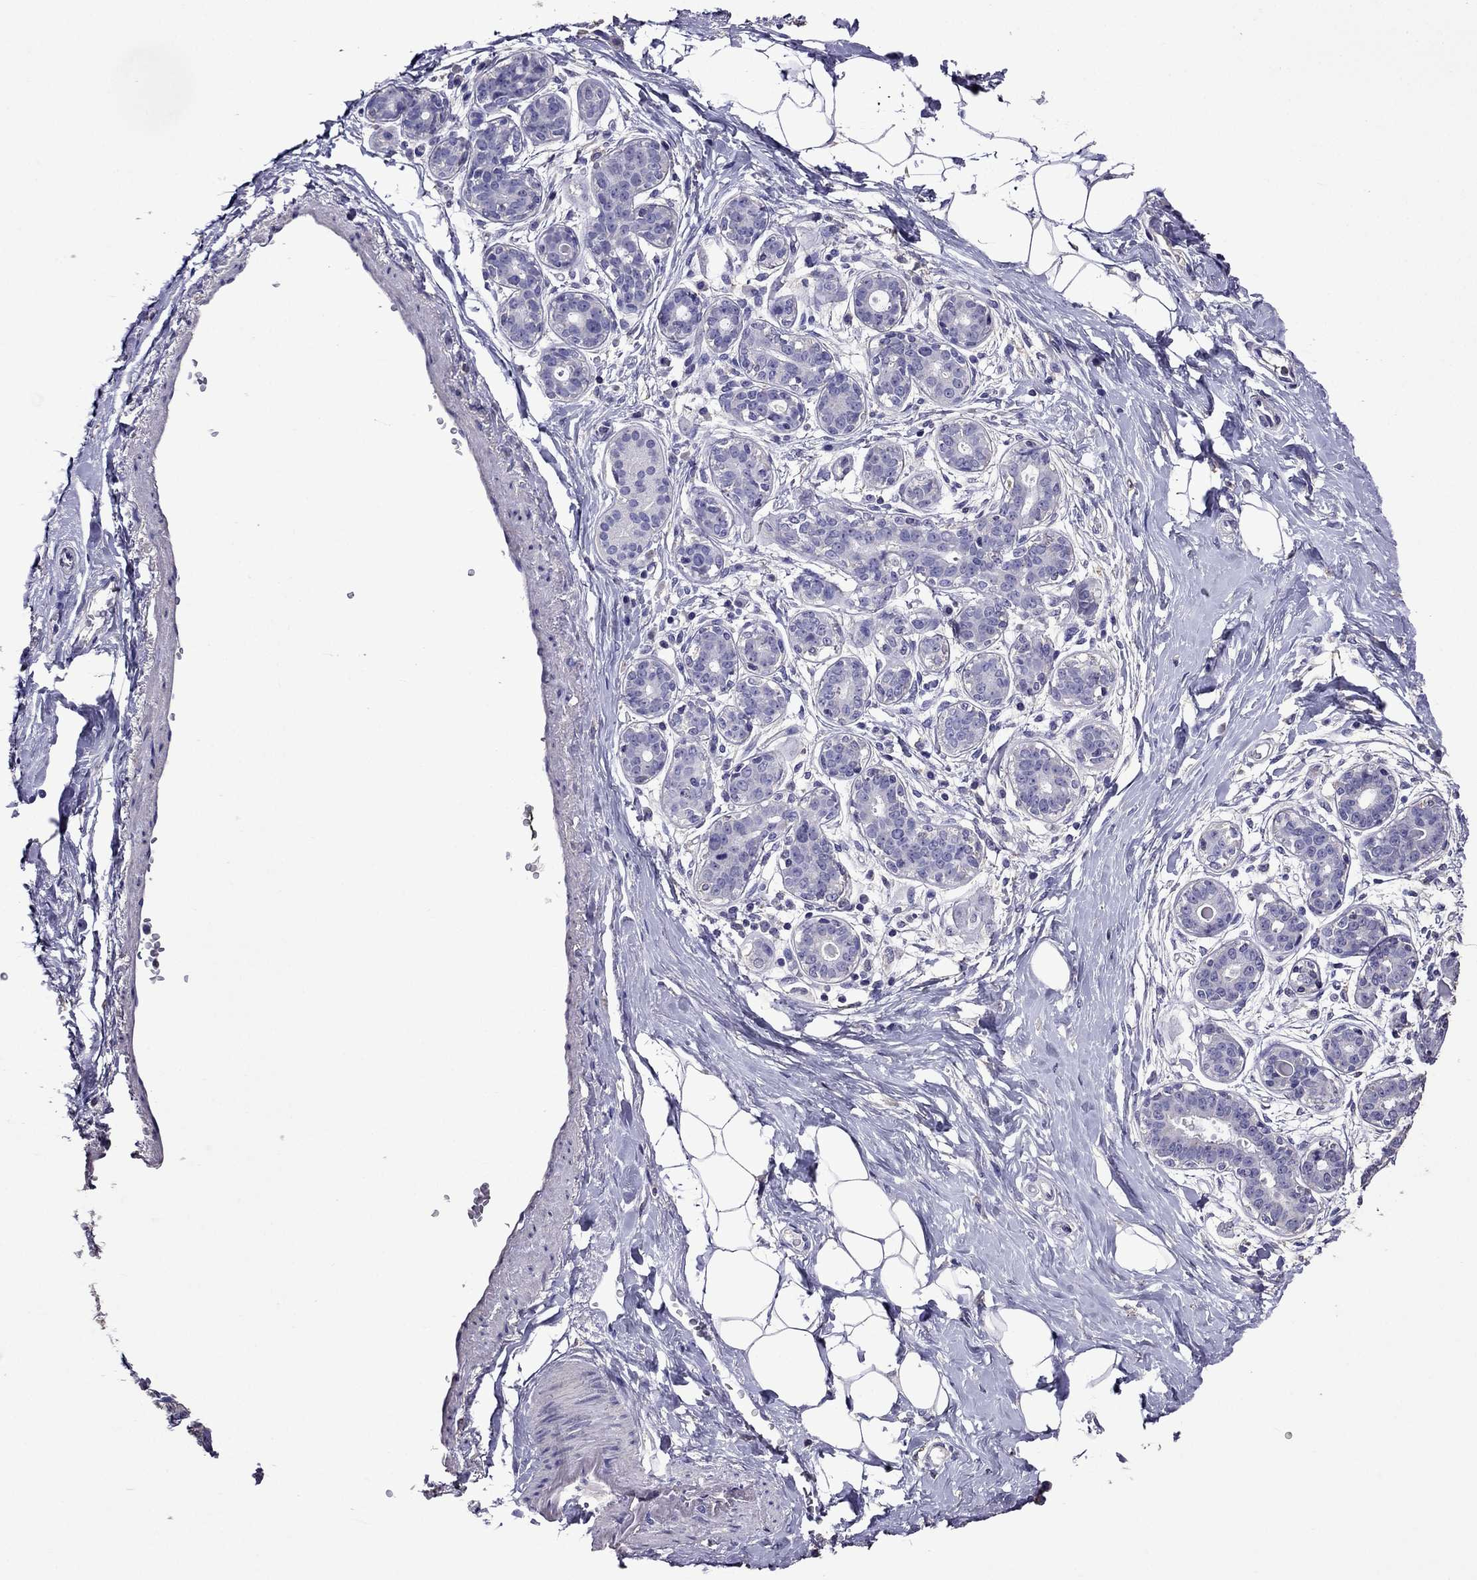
{"staining": {"intensity": "negative", "quantity": "none", "location": "none"}, "tissue": "breast", "cell_type": "Adipocytes", "image_type": "normal", "snomed": [{"axis": "morphology", "description": "Normal tissue, NOS"}, {"axis": "topography", "description": "Skin"}, {"axis": "topography", "description": "Breast"}], "caption": "There is no significant staining in adipocytes of breast. (DAB immunohistochemistry (IHC), high magnification).", "gene": "NKX3", "patient": {"sex": "female", "age": 43}}